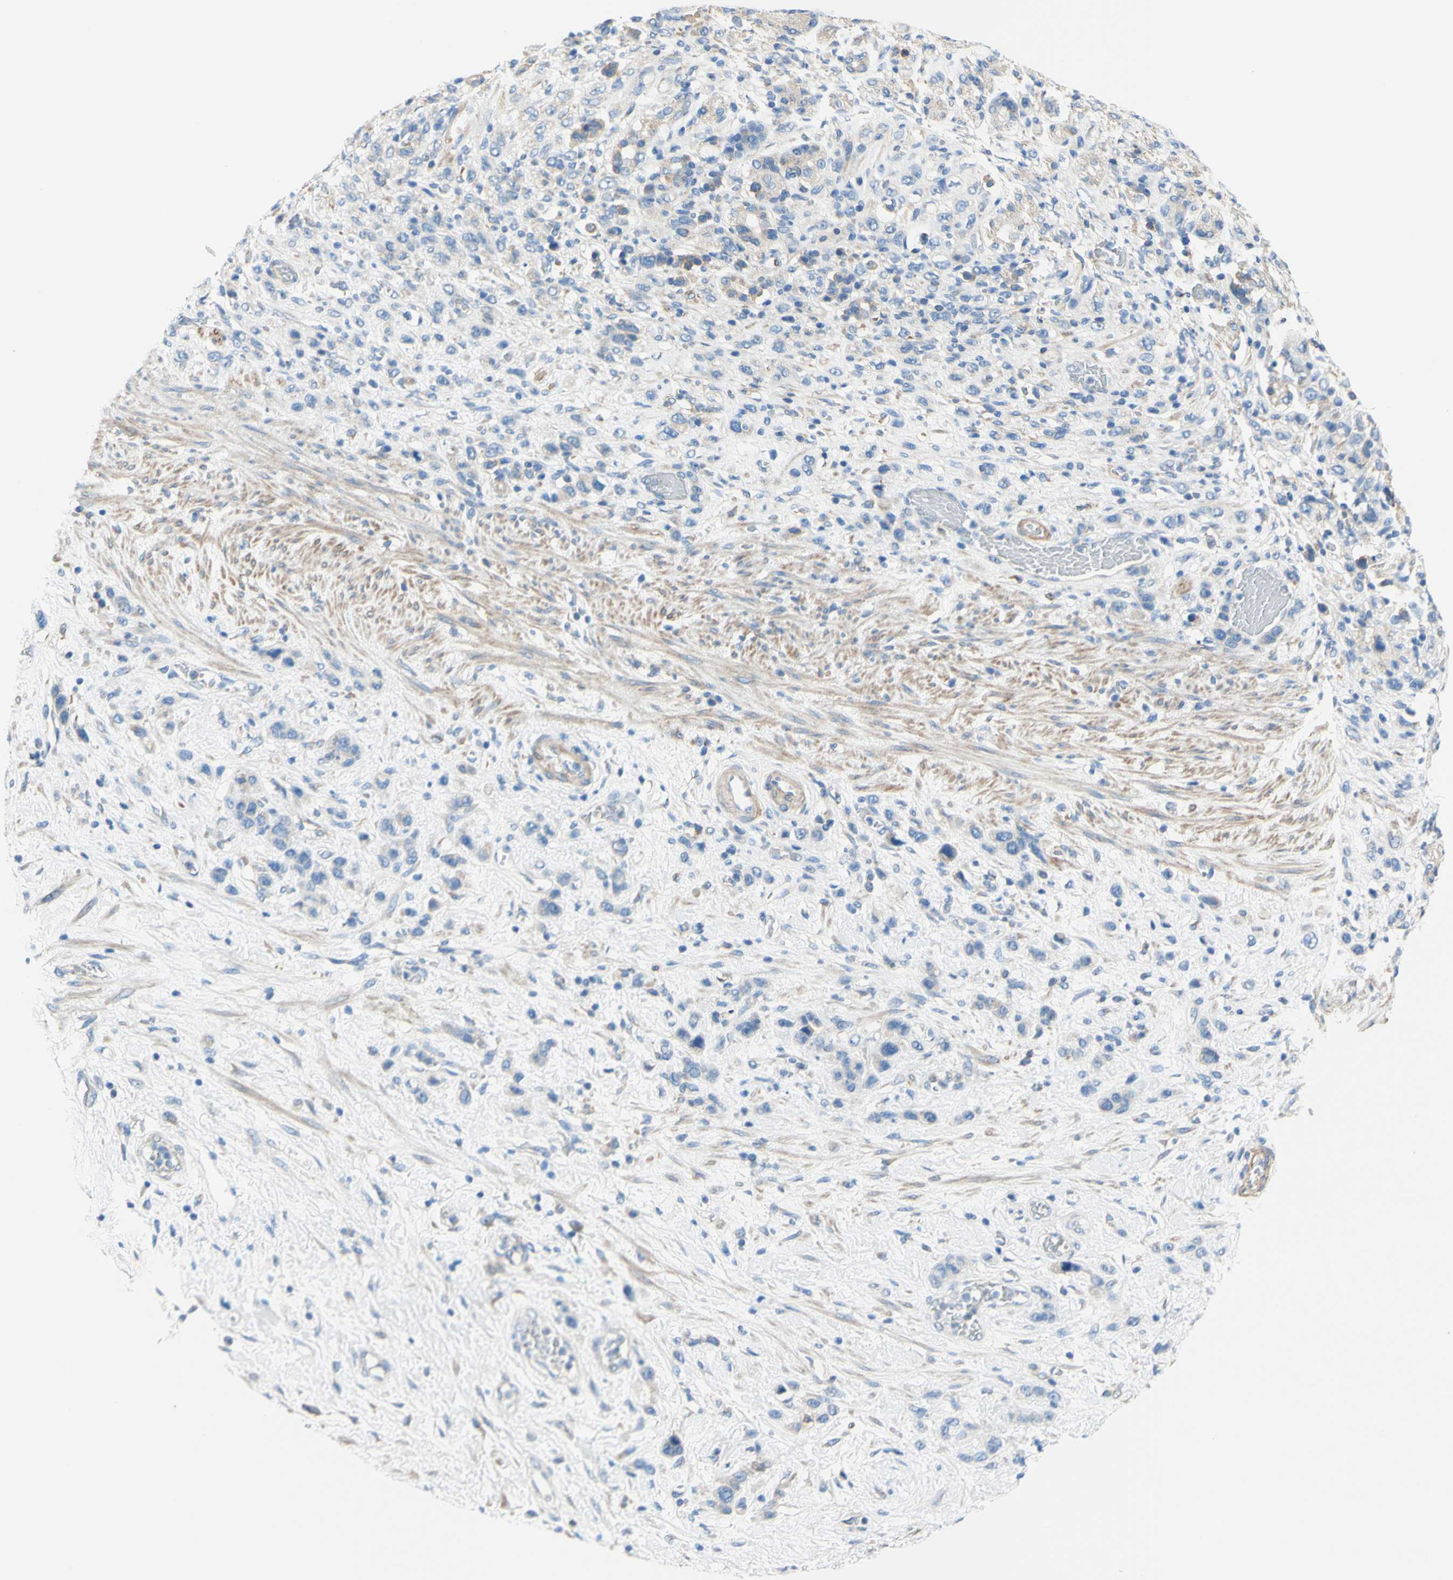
{"staining": {"intensity": "negative", "quantity": "none", "location": "none"}, "tissue": "stomach cancer", "cell_type": "Tumor cells", "image_type": "cancer", "snomed": [{"axis": "morphology", "description": "Adenocarcinoma, NOS"}, {"axis": "morphology", "description": "Adenocarcinoma, High grade"}, {"axis": "topography", "description": "Stomach, upper"}, {"axis": "topography", "description": "Stomach, lower"}], "caption": "The photomicrograph displays no significant positivity in tumor cells of stomach cancer.", "gene": "RETREG2", "patient": {"sex": "female", "age": 65}}